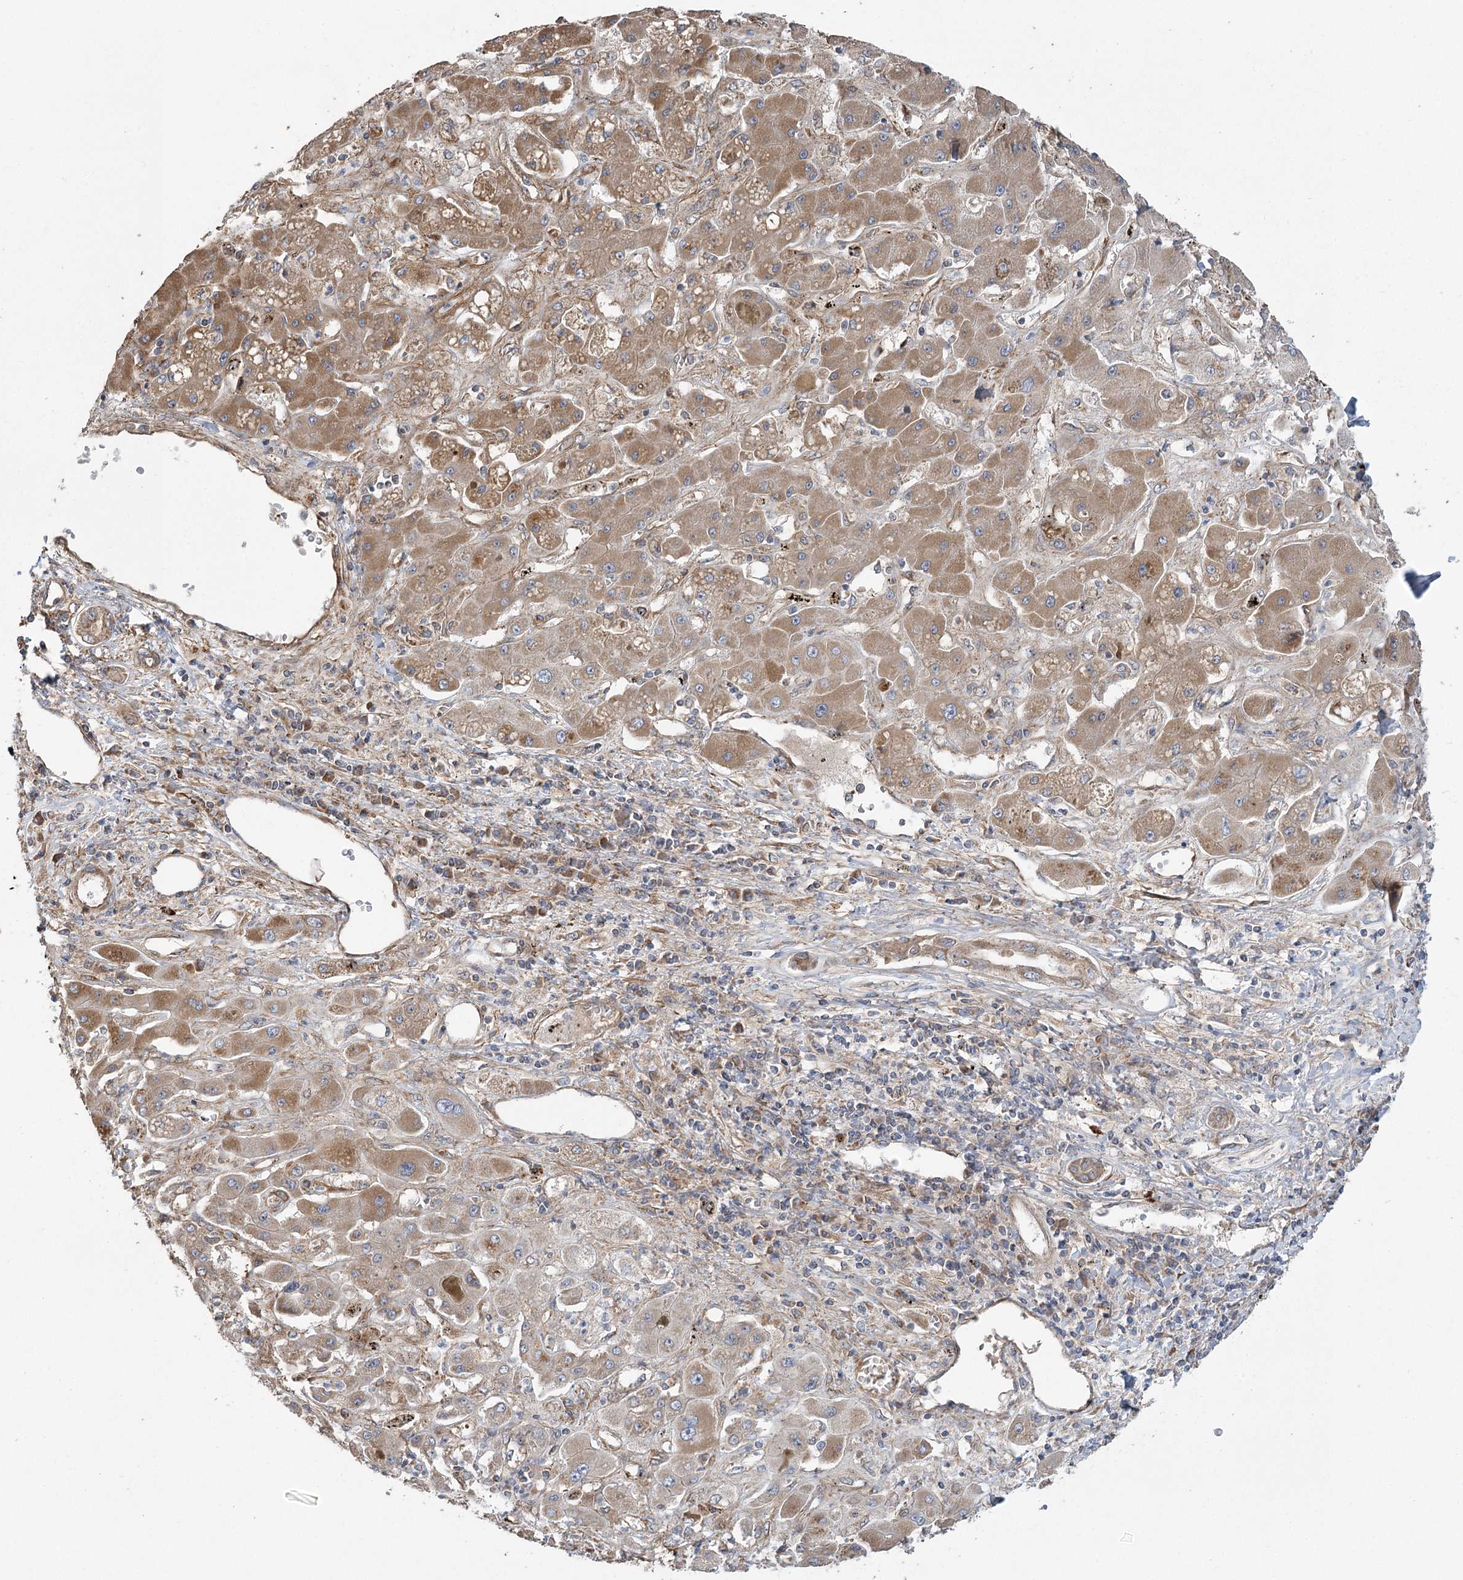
{"staining": {"intensity": "moderate", "quantity": ">75%", "location": "cytoplasmic/membranous"}, "tissue": "liver cancer", "cell_type": "Tumor cells", "image_type": "cancer", "snomed": [{"axis": "morphology", "description": "Cholangiocarcinoma"}, {"axis": "topography", "description": "Liver"}], "caption": "Brown immunohistochemical staining in liver cholangiocarcinoma demonstrates moderate cytoplasmic/membranous staining in about >75% of tumor cells. (DAB IHC with brightfield microscopy, high magnification).", "gene": "RWDD4", "patient": {"sex": "male", "age": 67}}